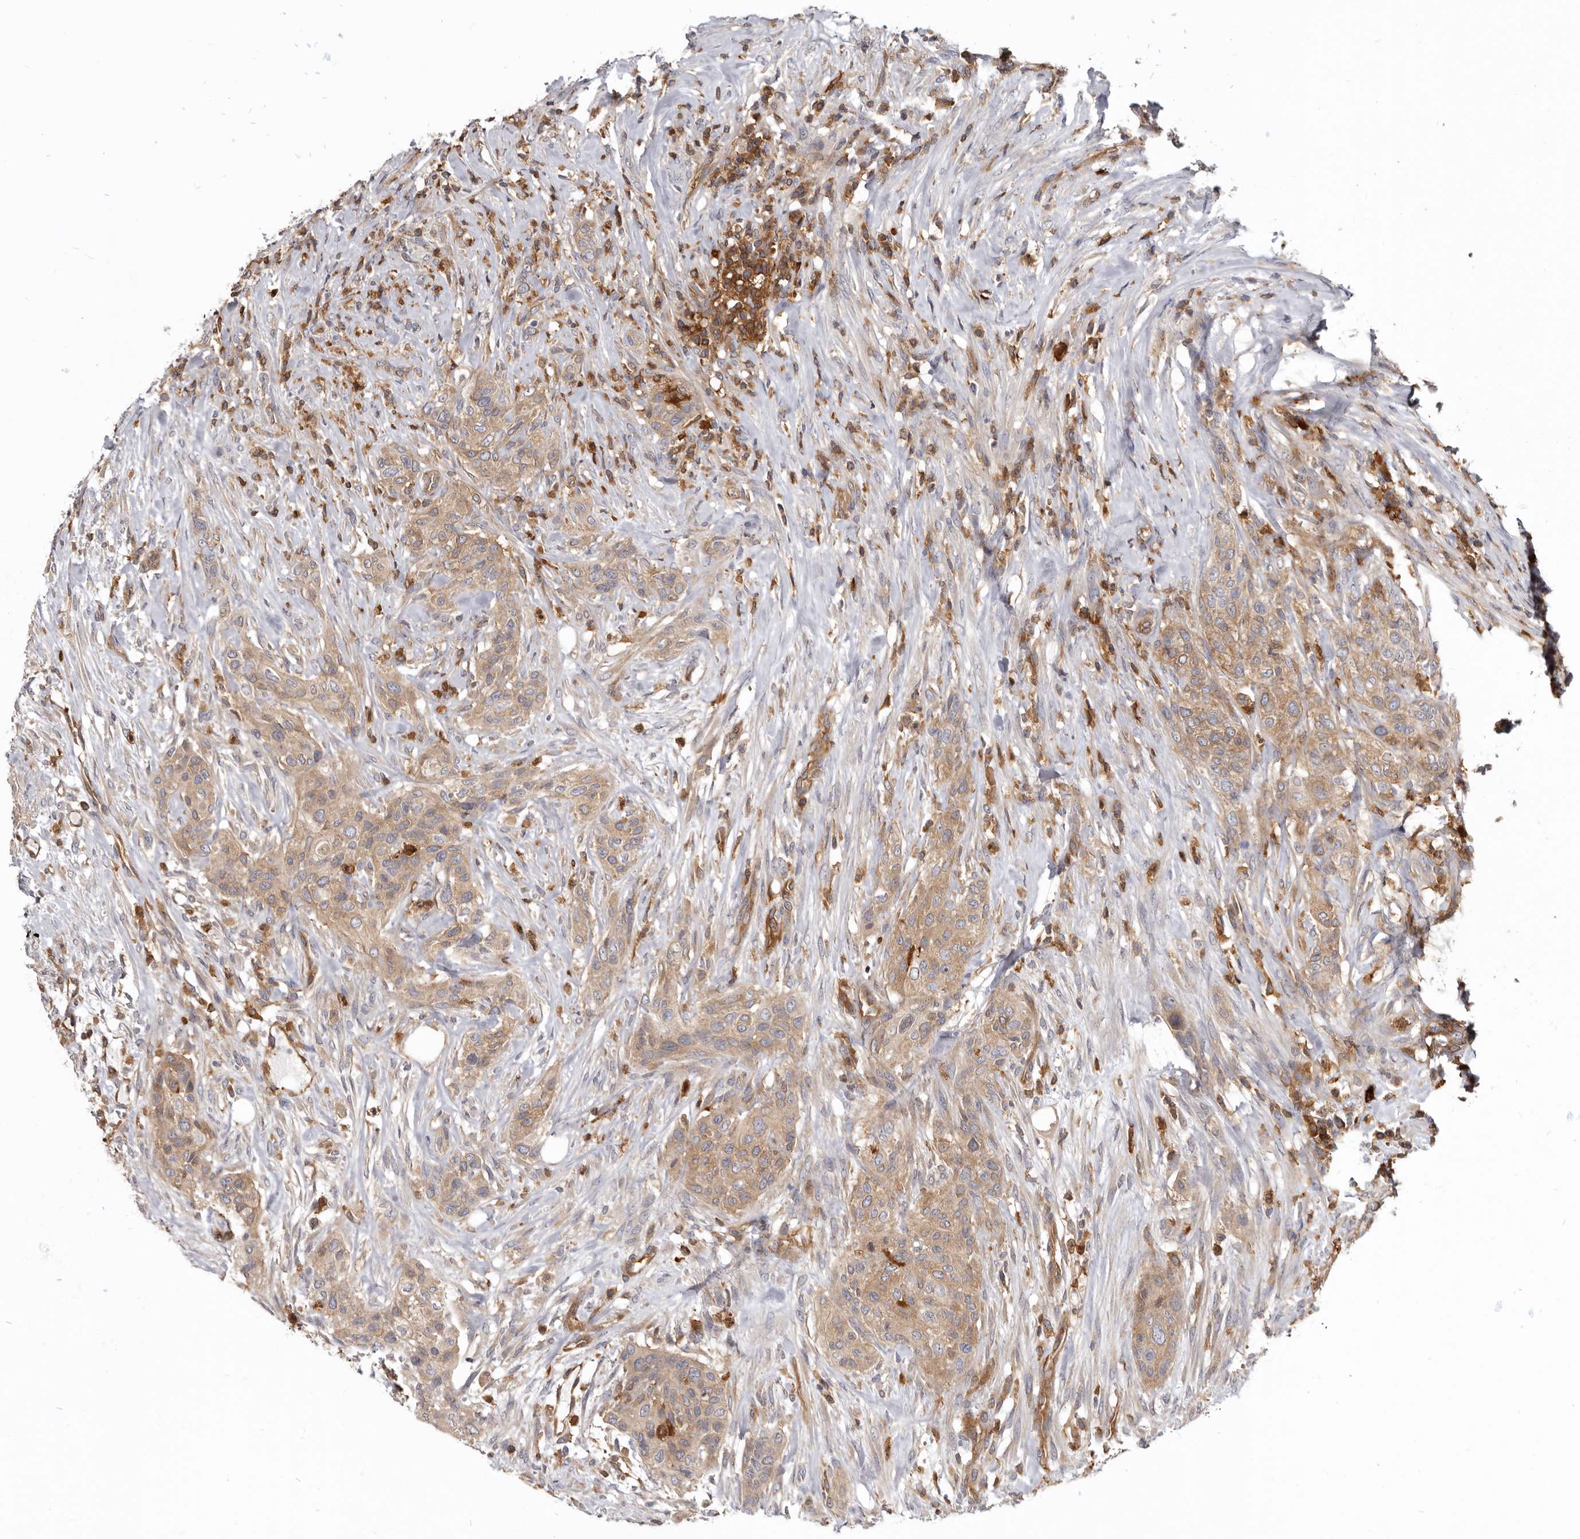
{"staining": {"intensity": "moderate", "quantity": ">75%", "location": "cytoplasmic/membranous"}, "tissue": "urothelial cancer", "cell_type": "Tumor cells", "image_type": "cancer", "snomed": [{"axis": "morphology", "description": "Urothelial carcinoma, High grade"}, {"axis": "topography", "description": "Urinary bladder"}], "caption": "Urothelial cancer stained with DAB immunohistochemistry shows medium levels of moderate cytoplasmic/membranous expression in about >75% of tumor cells. (IHC, brightfield microscopy, high magnification).", "gene": "CBL", "patient": {"sex": "male", "age": 35}}